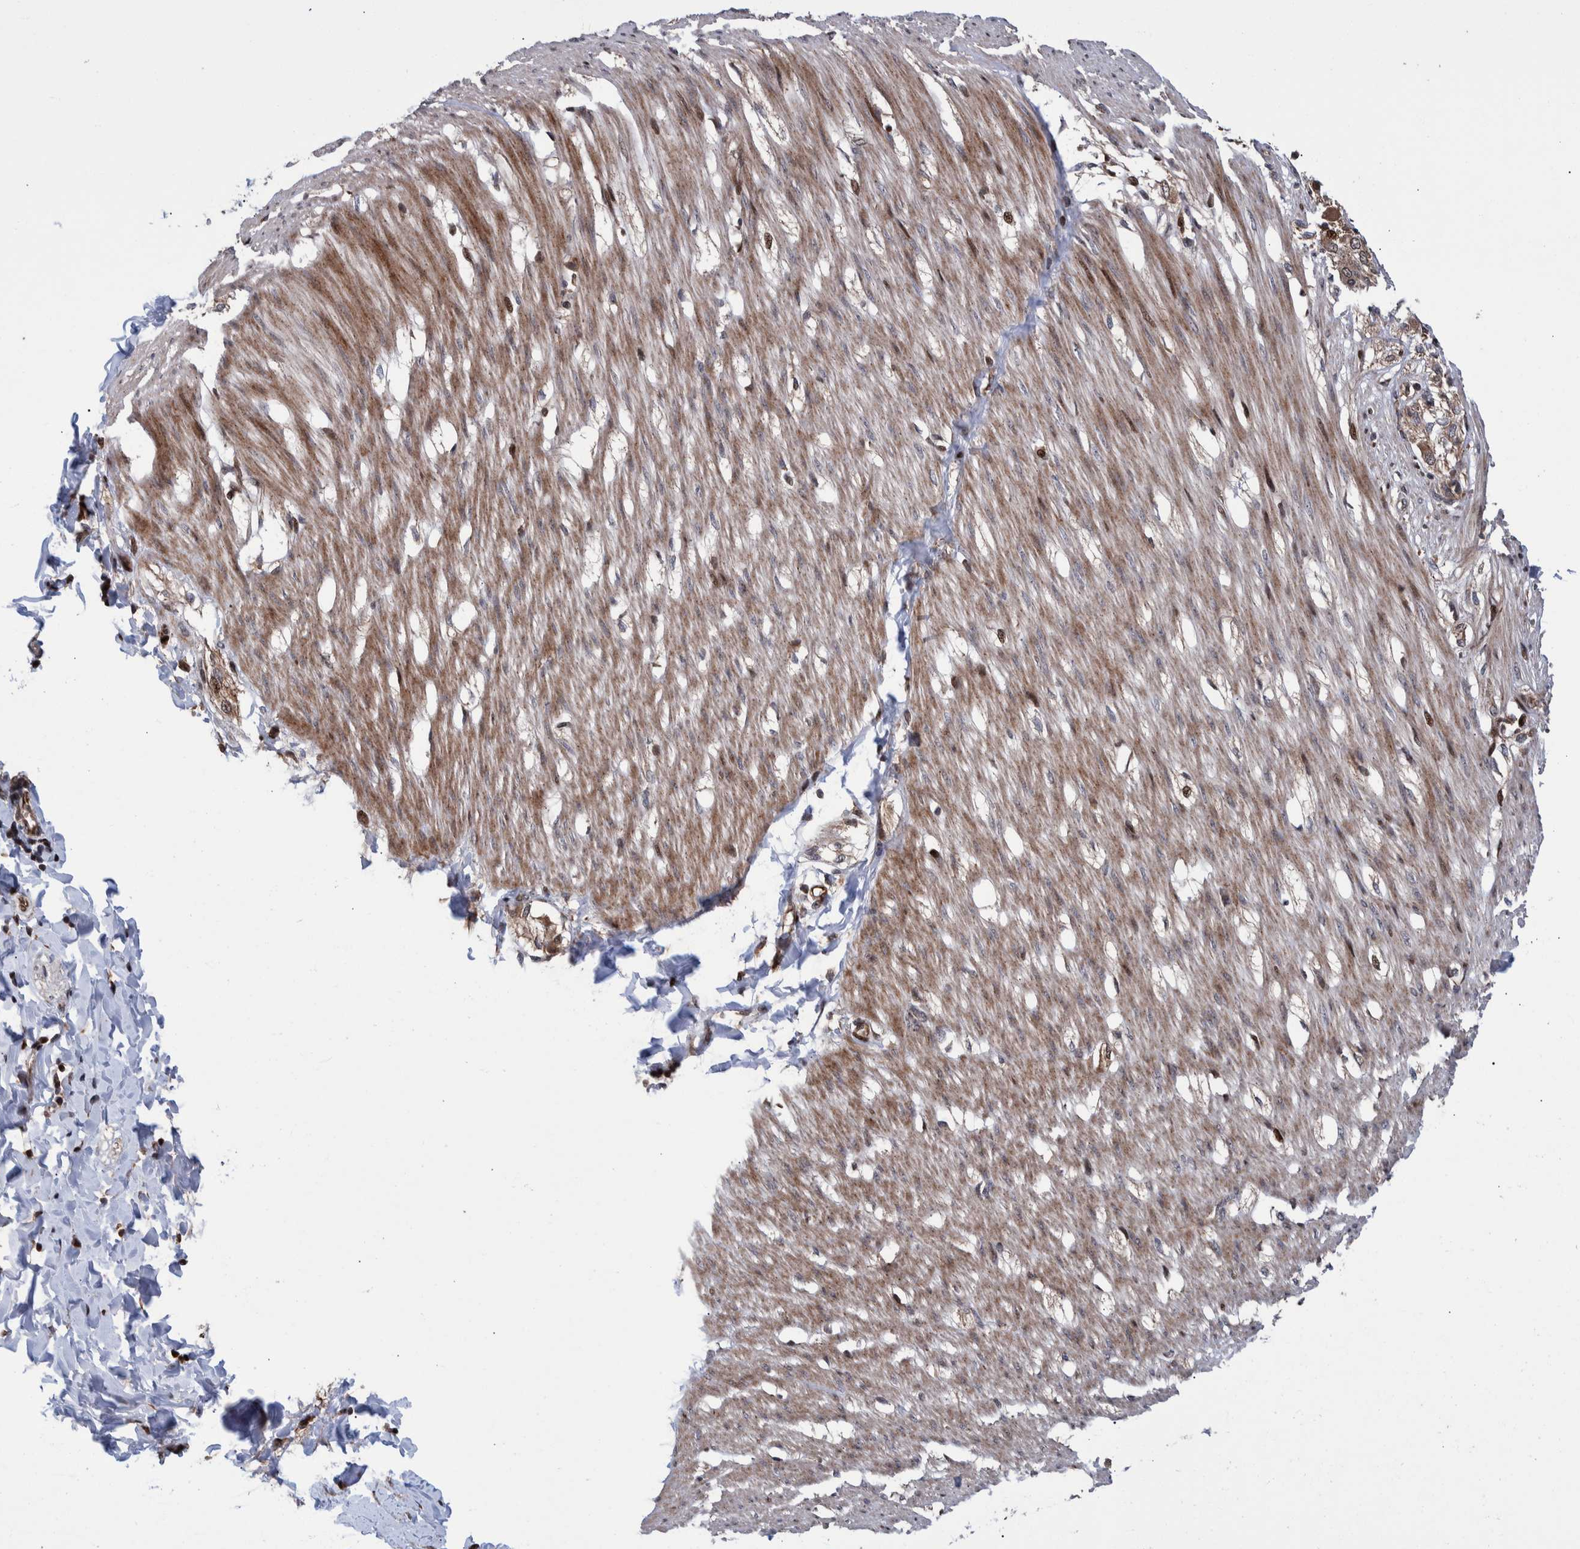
{"staining": {"intensity": "moderate", "quantity": ">75%", "location": "cytoplasmic/membranous,nuclear"}, "tissue": "smooth muscle", "cell_type": "Smooth muscle cells", "image_type": "normal", "snomed": [{"axis": "morphology", "description": "Normal tissue, NOS"}, {"axis": "morphology", "description": "Adenocarcinoma, NOS"}, {"axis": "topography", "description": "Smooth muscle"}, {"axis": "topography", "description": "Colon"}], "caption": "Immunohistochemical staining of normal smooth muscle shows moderate cytoplasmic/membranous,nuclear protein expression in about >75% of smooth muscle cells. The staining was performed using DAB to visualize the protein expression in brown, while the nuclei were stained in blue with hematoxylin (Magnification: 20x).", "gene": "SHISA6", "patient": {"sex": "male", "age": 14}}